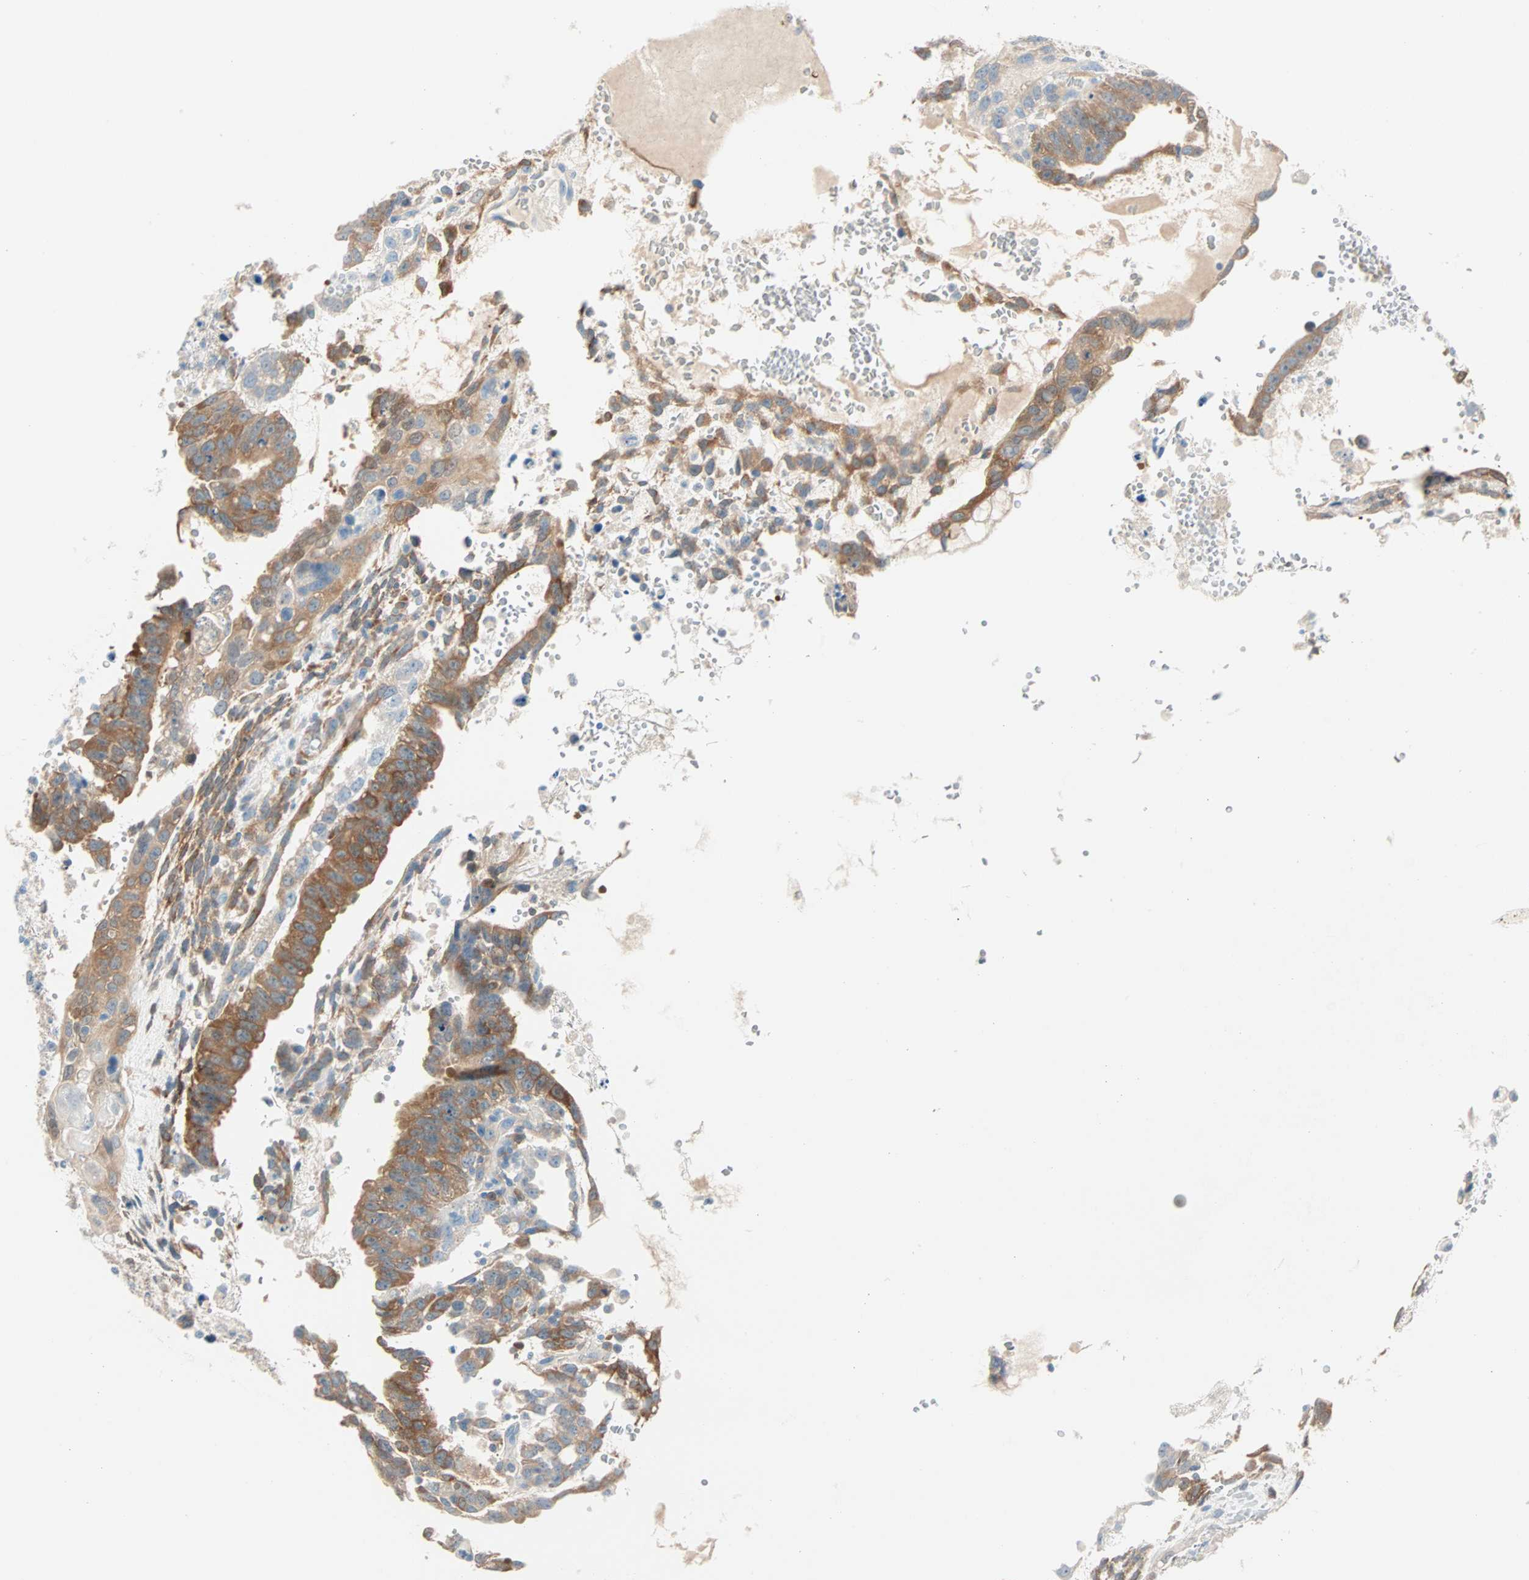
{"staining": {"intensity": "moderate", "quantity": ">75%", "location": "cytoplasmic/membranous"}, "tissue": "testis cancer", "cell_type": "Tumor cells", "image_type": "cancer", "snomed": [{"axis": "morphology", "description": "Seminoma, NOS"}, {"axis": "morphology", "description": "Carcinoma, Embryonal, NOS"}, {"axis": "topography", "description": "Testis"}], "caption": "Testis cancer (seminoma) was stained to show a protein in brown. There is medium levels of moderate cytoplasmic/membranous positivity in about >75% of tumor cells.", "gene": "ATF6", "patient": {"sex": "male", "age": 52}}